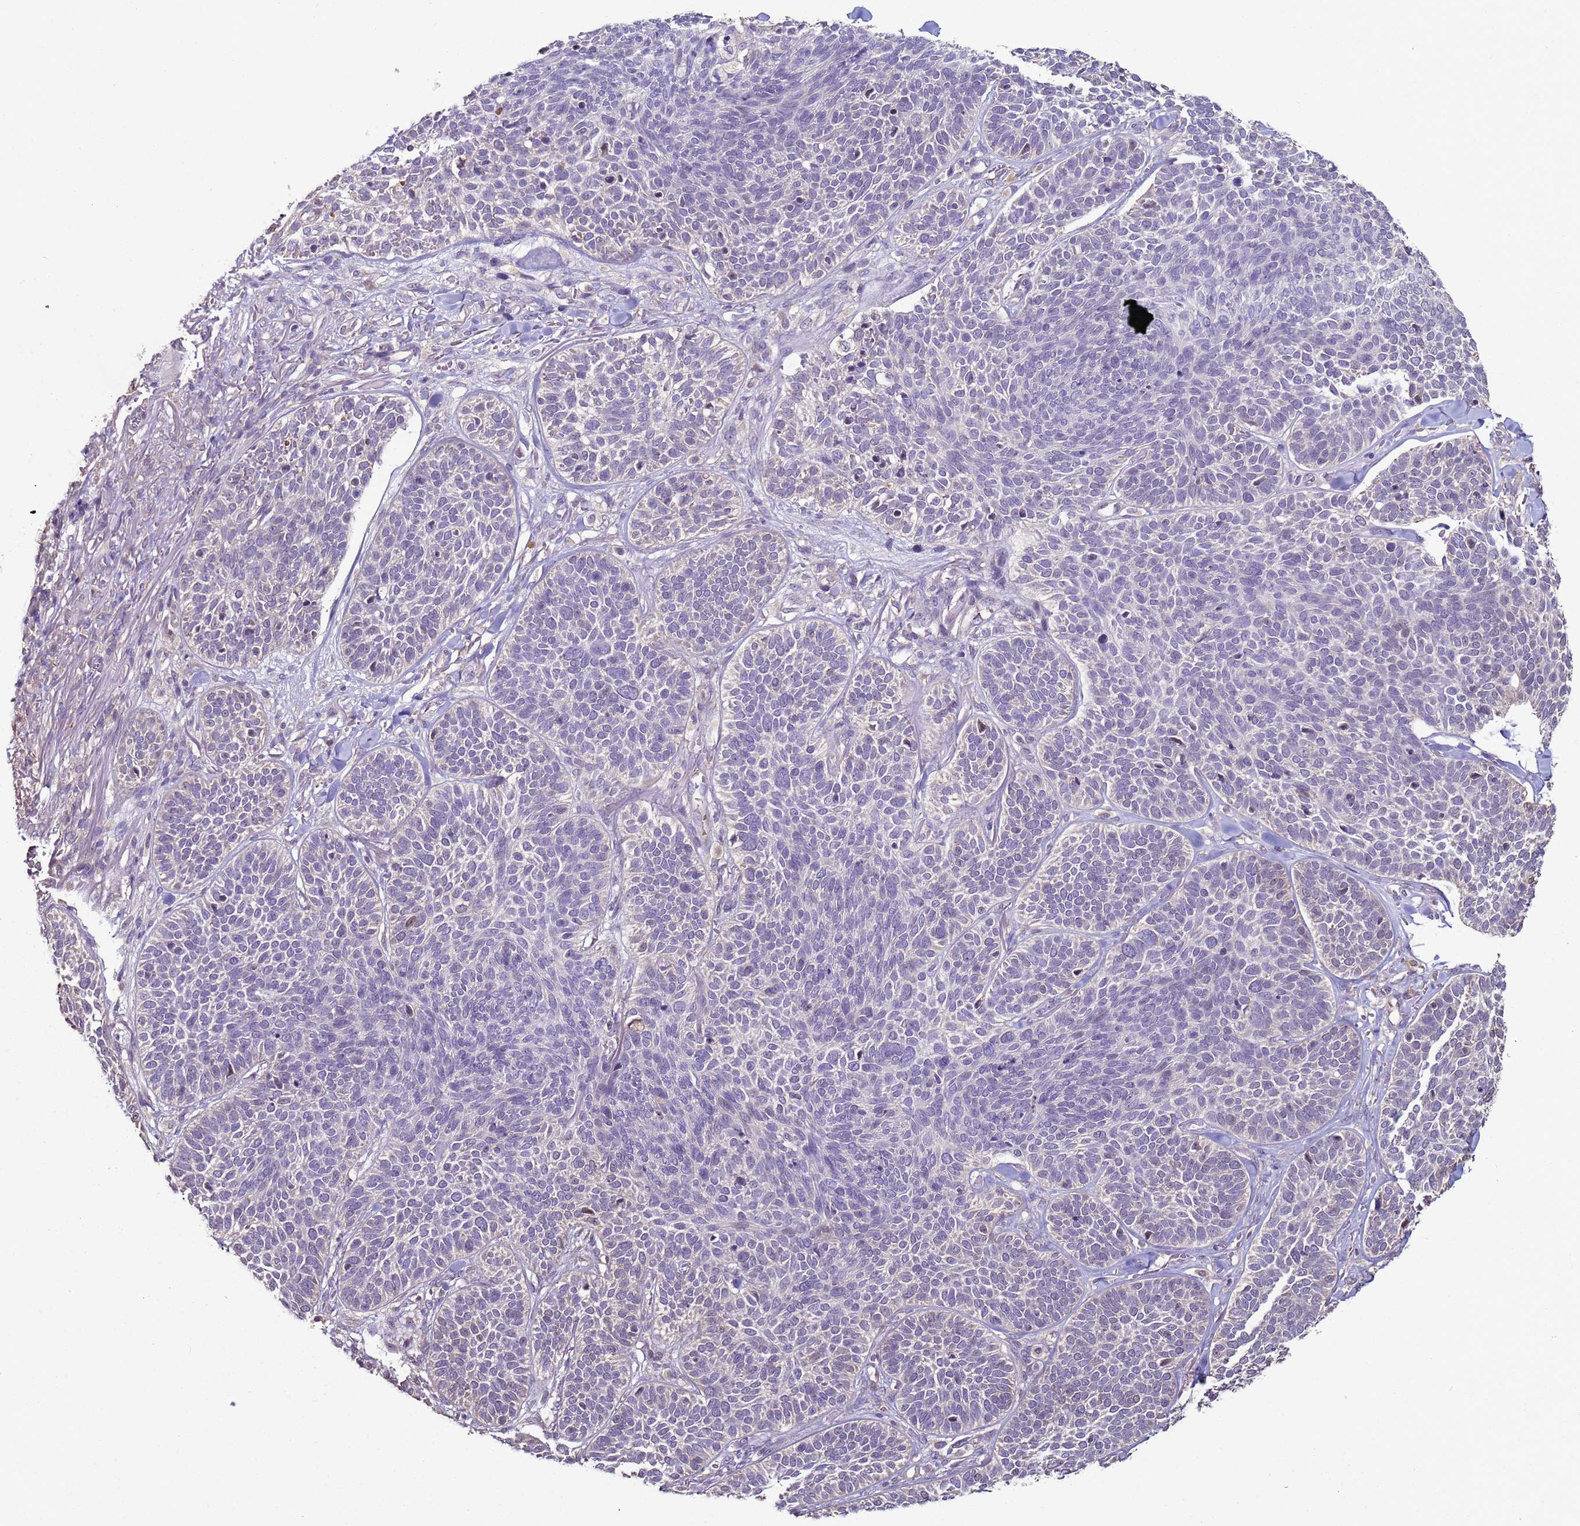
{"staining": {"intensity": "negative", "quantity": "none", "location": "none"}, "tissue": "skin cancer", "cell_type": "Tumor cells", "image_type": "cancer", "snomed": [{"axis": "morphology", "description": "Basal cell carcinoma"}, {"axis": "topography", "description": "Skin"}], "caption": "DAB immunohistochemical staining of human skin cancer (basal cell carcinoma) exhibits no significant positivity in tumor cells.", "gene": "CLHC1", "patient": {"sex": "male", "age": 85}}